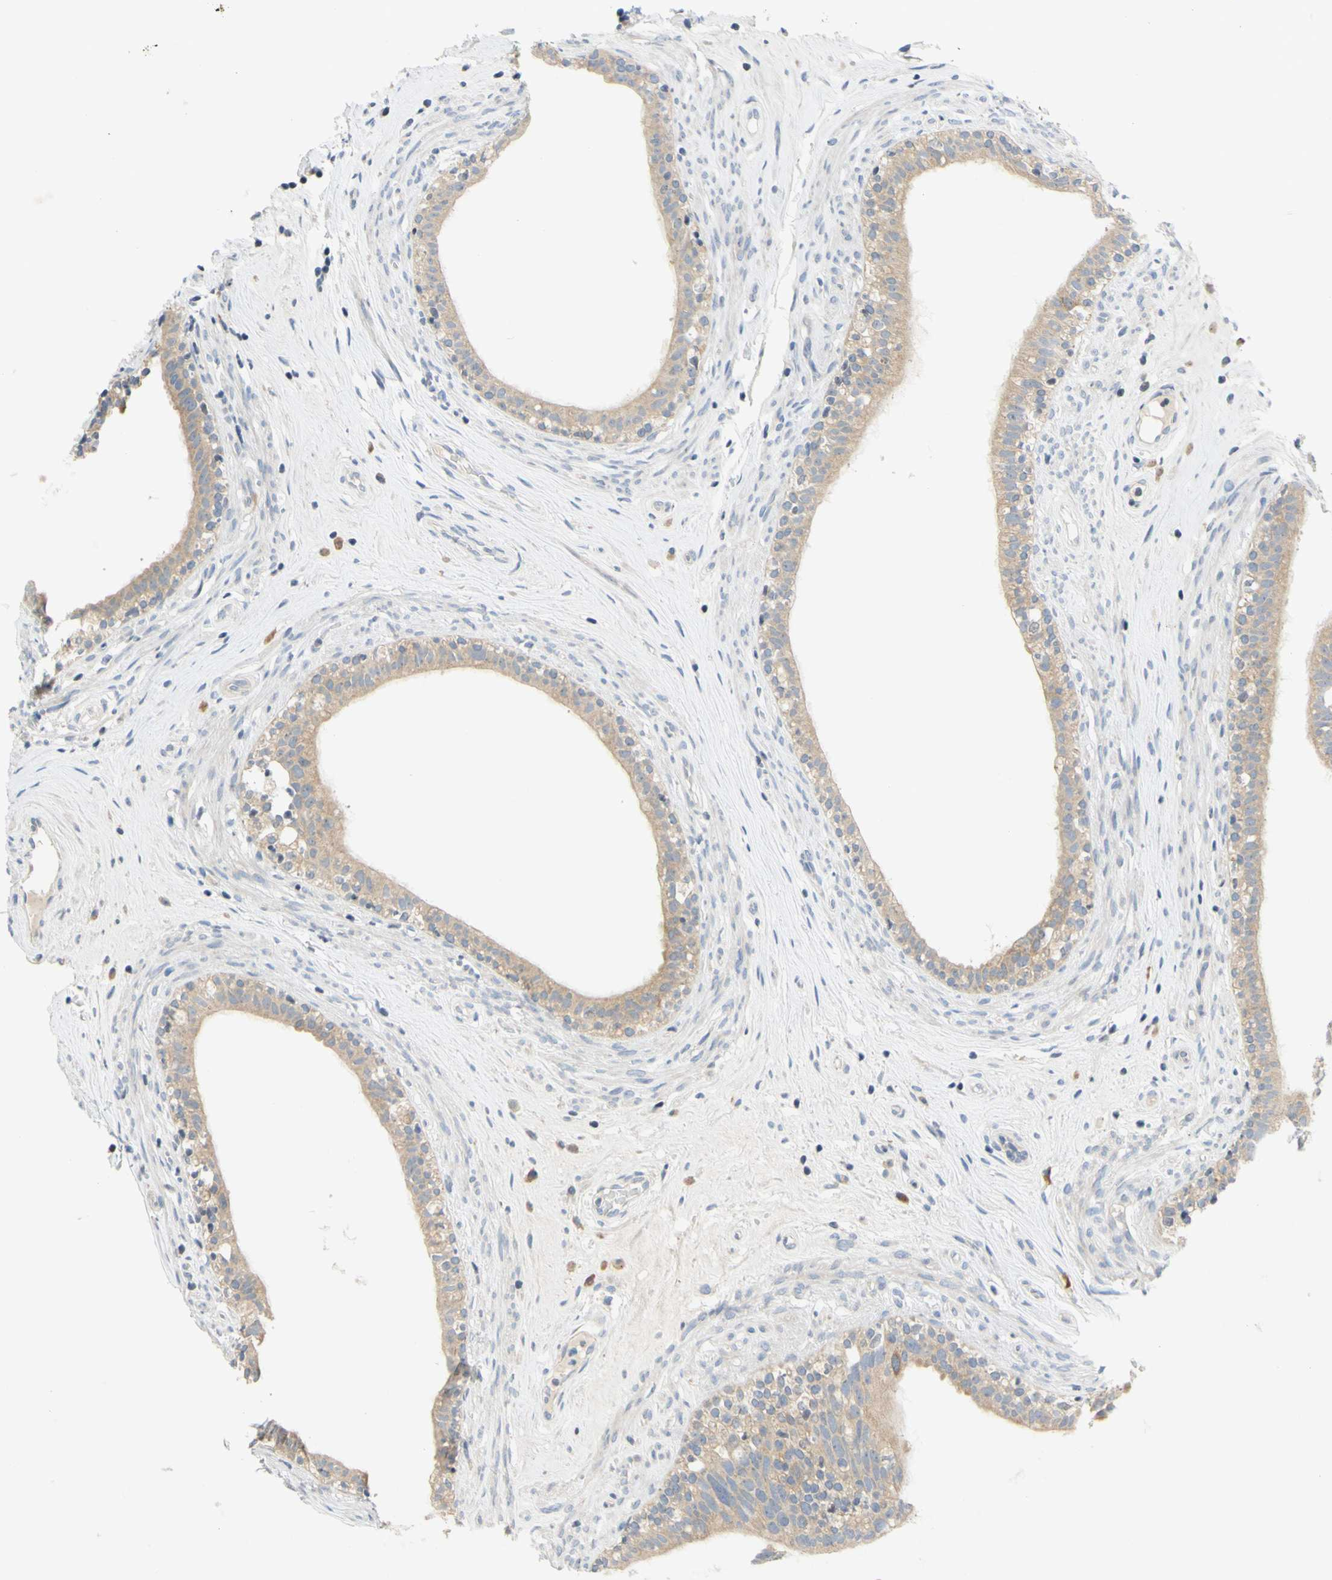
{"staining": {"intensity": "weak", "quantity": ">75%", "location": "cytoplasmic/membranous"}, "tissue": "epididymis", "cell_type": "Glandular cells", "image_type": "normal", "snomed": [{"axis": "morphology", "description": "Normal tissue, NOS"}, {"axis": "morphology", "description": "Inflammation, NOS"}, {"axis": "topography", "description": "Epididymis"}], "caption": "Immunohistochemistry histopathology image of unremarkable human epididymis stained for a protein (brown), which reveals low levels of weak cytoplasmic/membranous expression in about >75% of glandular cells.", "gene": "CCNB2", "patient": {"sex": "male", "age": 84}}